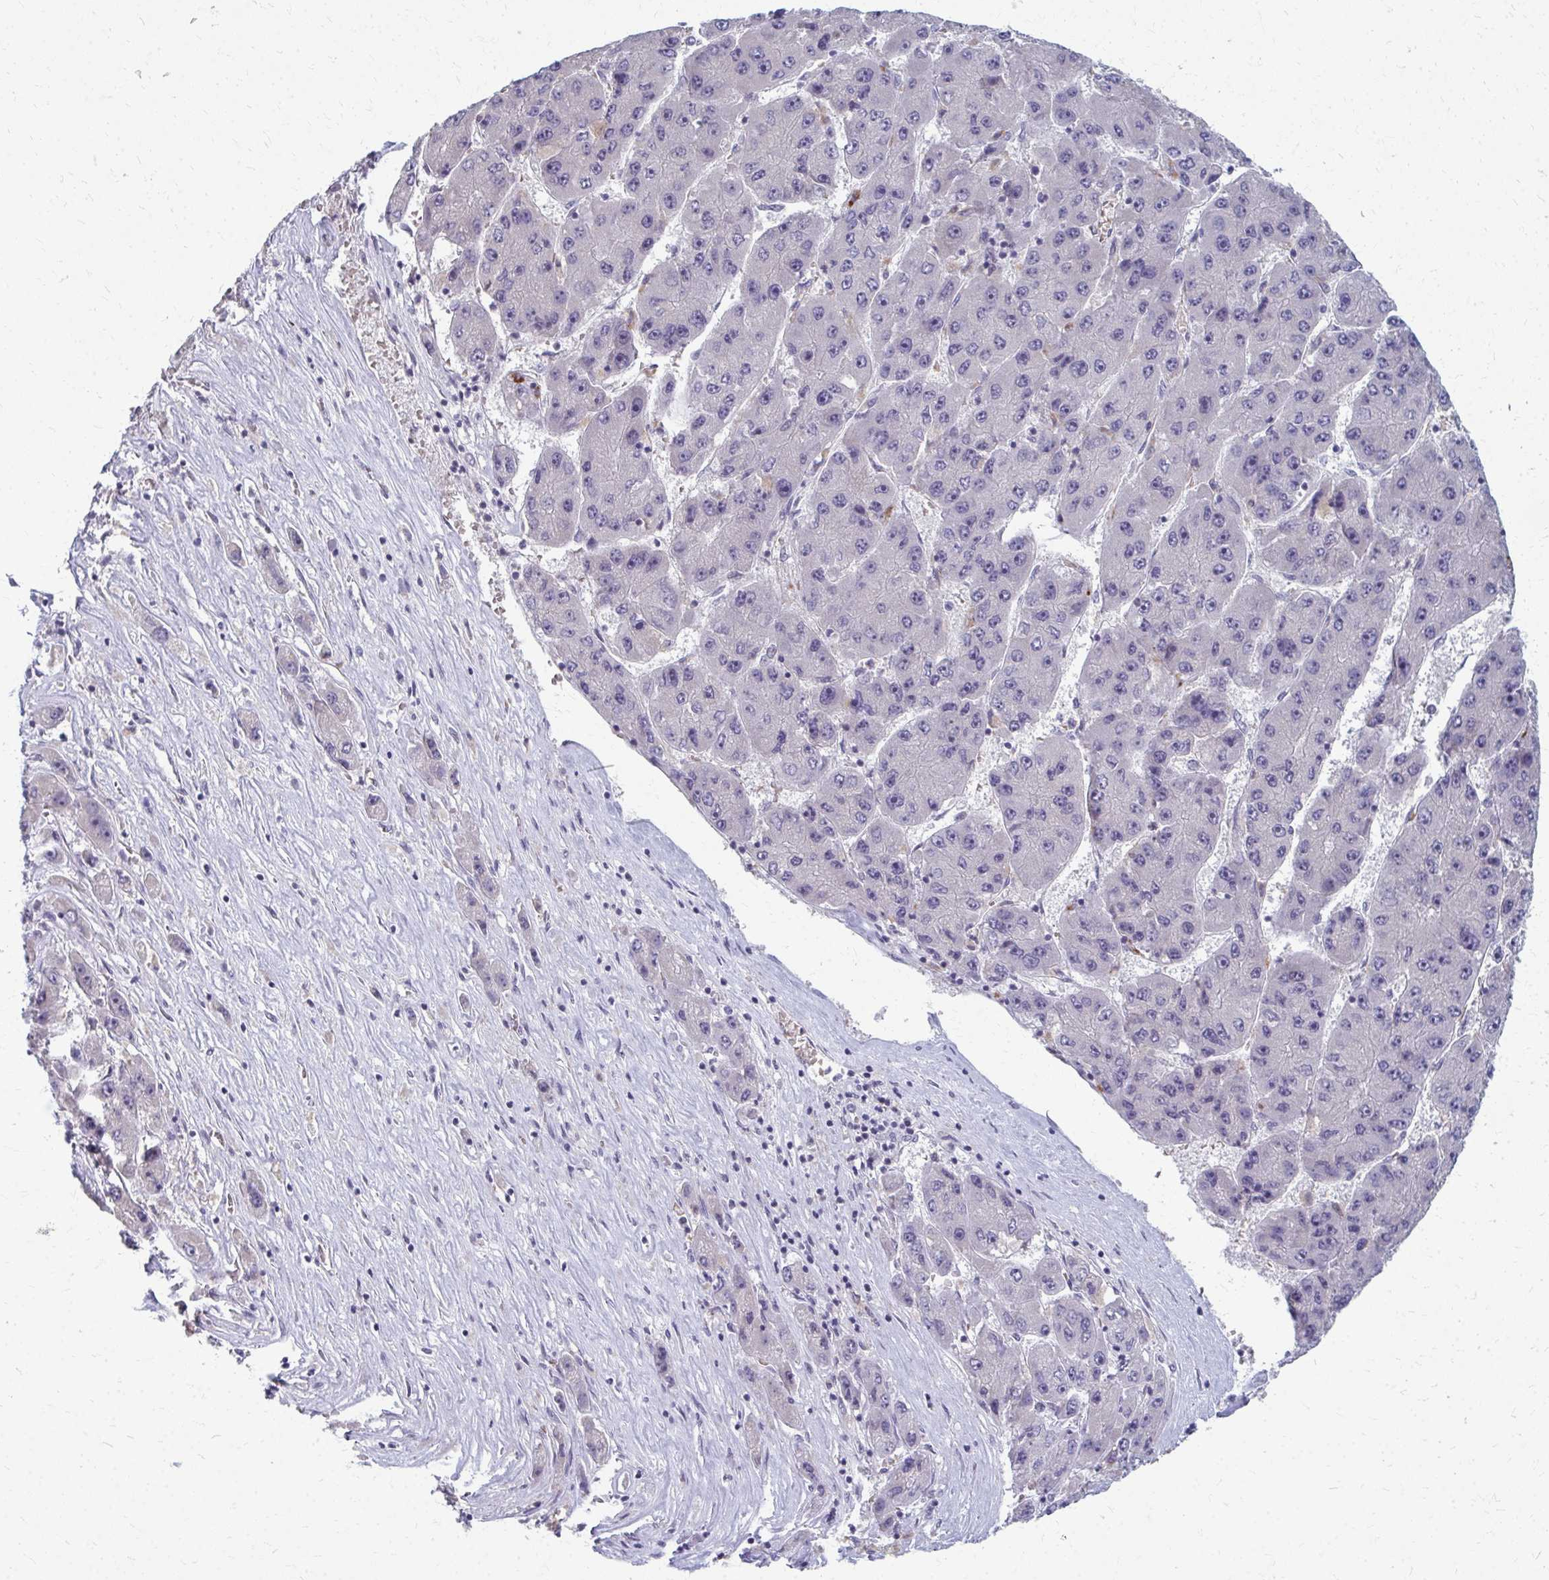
{"staining": {"intensity": "negative", "quantity": "none", "location": "none"}, "tissue": "liver cancer", "cell_type": "Tumor cells", "image_type": "cancer", "snomed": [{"axis": "morphology", "description": "Carcinoma, Hepatocellular, NOS"}, {"axis": "topography", "description": "Liver"}], "caption": "This is an immunohistochemistry micrograph of liver cancer (hepatocellular carcinoma). There is no positivity in tumor cells.", "gene": "NUDT16", "patient": {"sex": "female", "age": 61}}